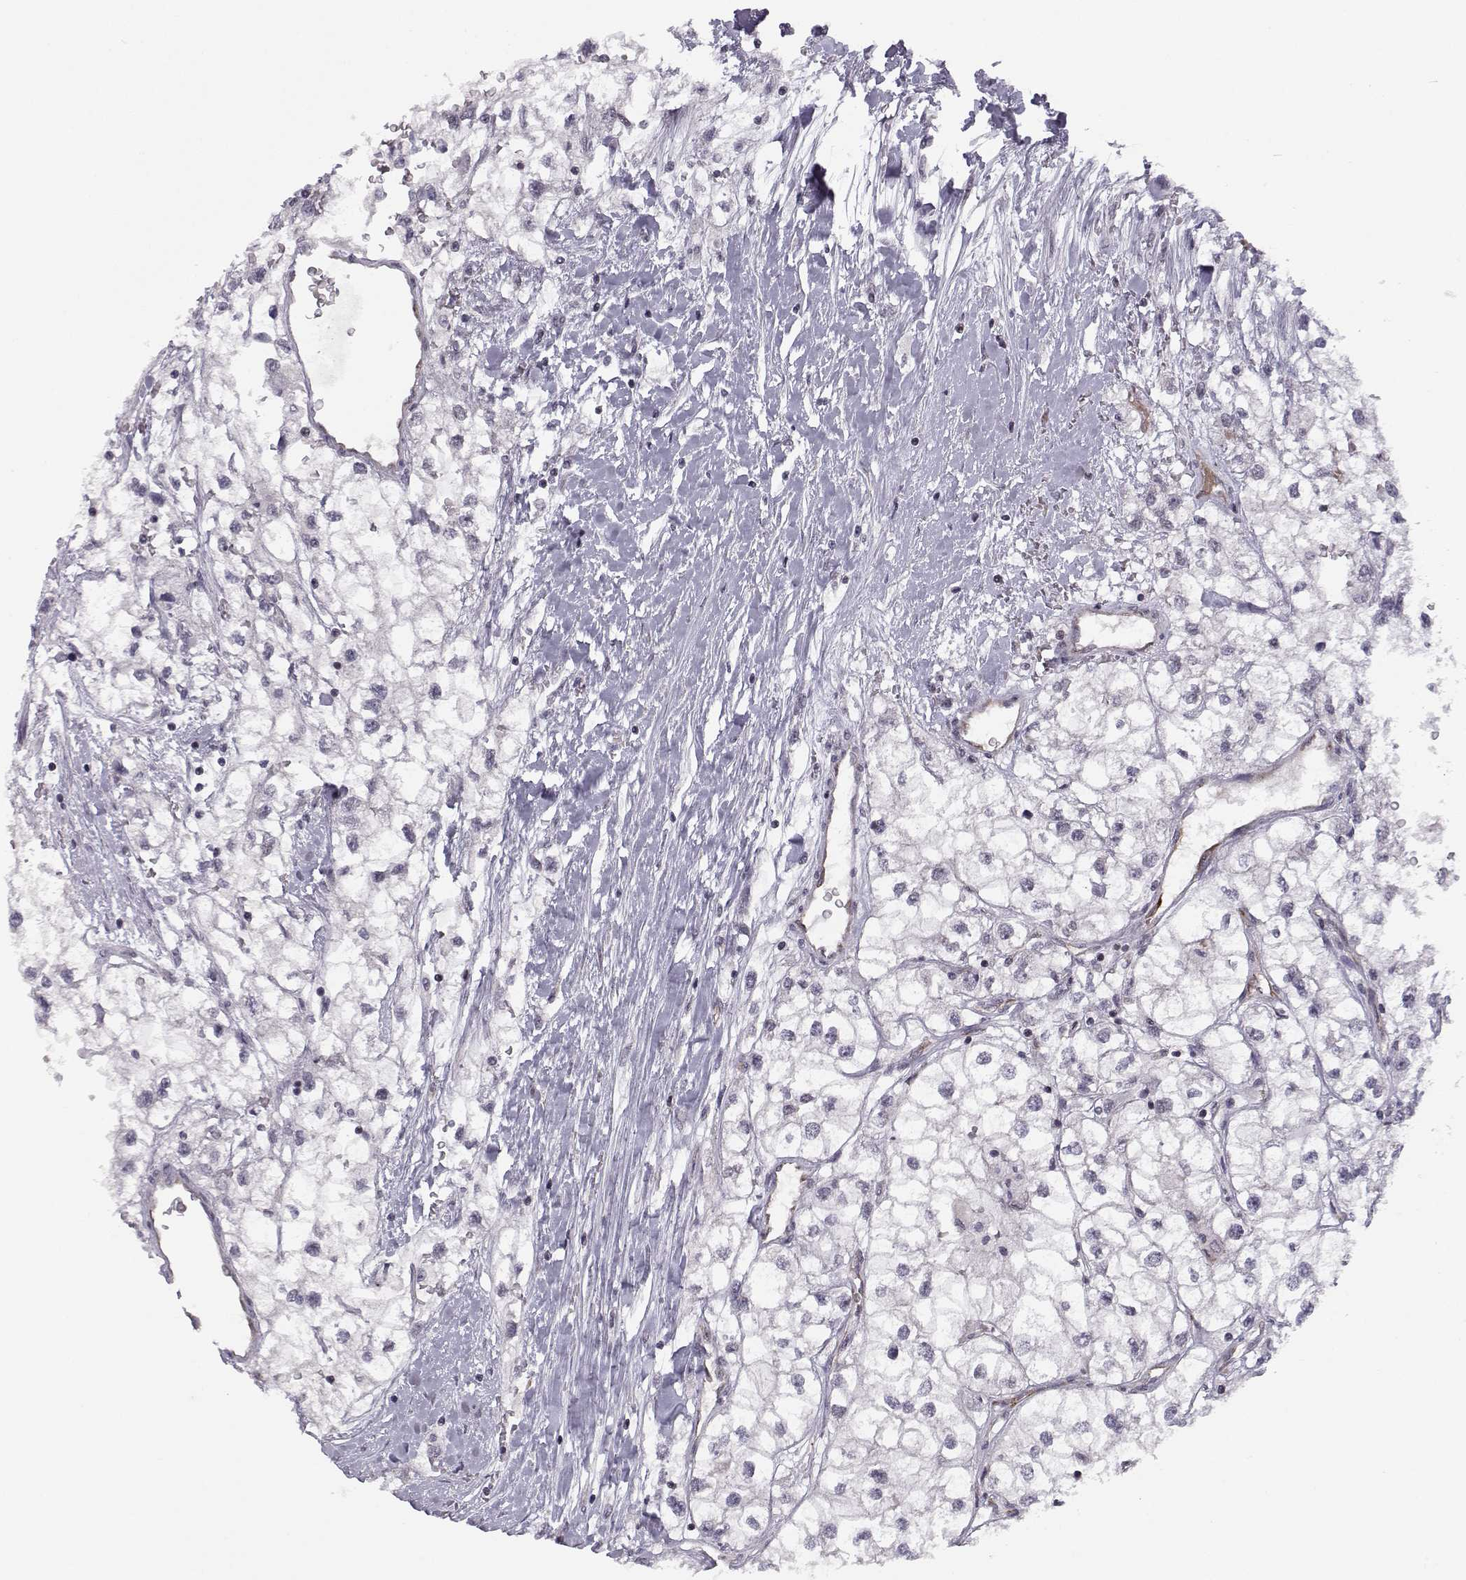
{"staining": {"intensity": "negative", "quantity": "none", "location": "none"}, "tissue": "renal cancer", "cell_type": "Tumor cells", "image_type": "cancer", "snomed": [{"axis": "morphology", "description": "Adenocarcinoma, NOS"}, {"axis": "topography", "description": "Kidney"}], "caption": "Tumor cells are negative for protein expression in human renal adenocarcinoma.", "gene": "KIF13B", "patient": {"sex": "male", "age": 59}}